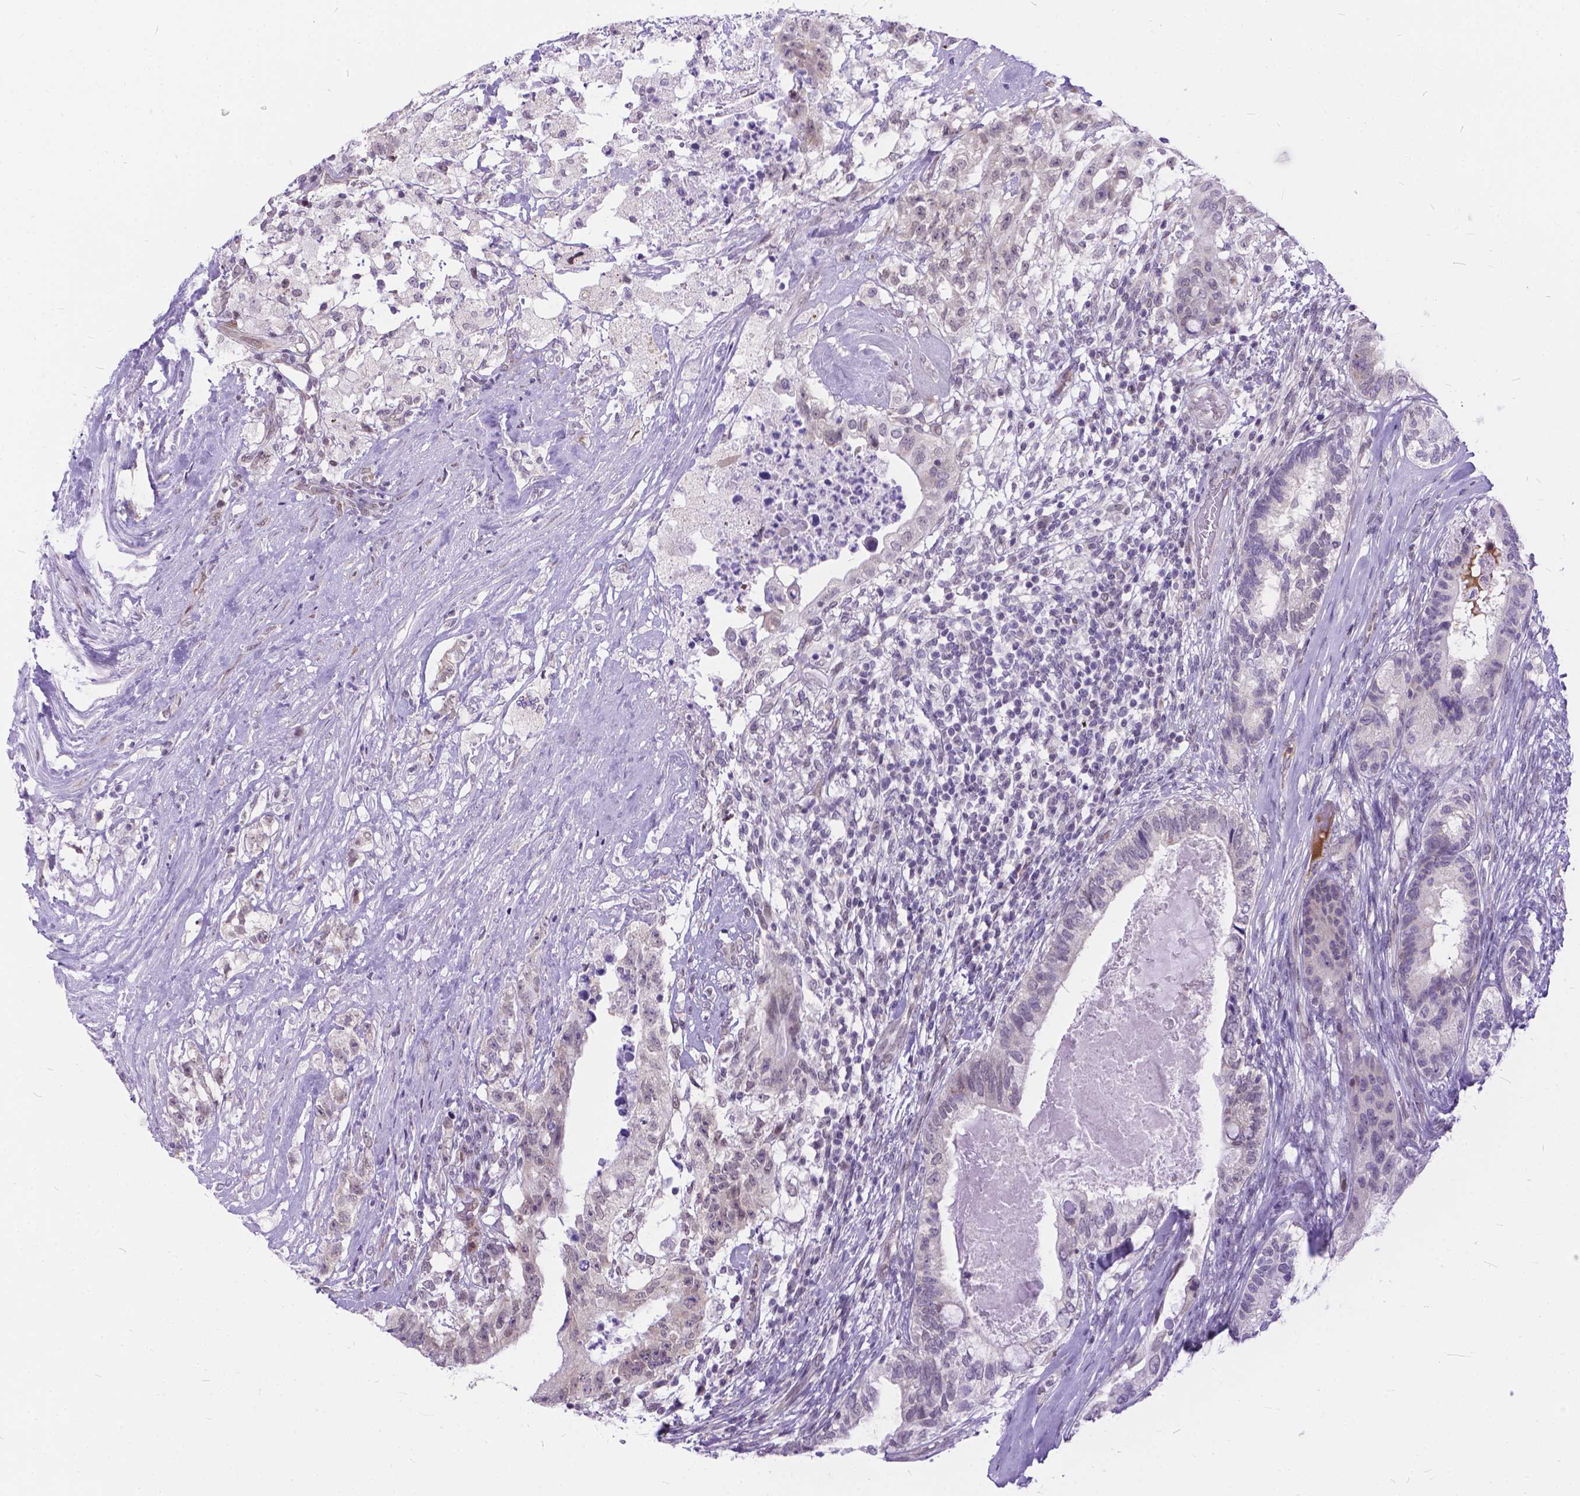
{"staining": {"intensity": "weak", "quantity": "<25%", "location": "cytoplasmic/membranous,nuclear"}, "tissue": "testis cancer", "cell_type": "Tumor cells", "image_type": "cancer", "snomed": [{"axis": "morphology", "description": "Seminoma, NOS"}, {"axis": "morphology", "description": "Carcinoma, Embryonal, NOS"}, {"axis": "topography", "description": "Testis"}], "caption": "Testis cancer was stained to show a protein in brown. There is no significant staining in tumor cells. (Immunohistochemistry, brightfield microscopy, high magnification).", "gene": "FAM124B", "patient": {"sex": "male", "age": 41}}